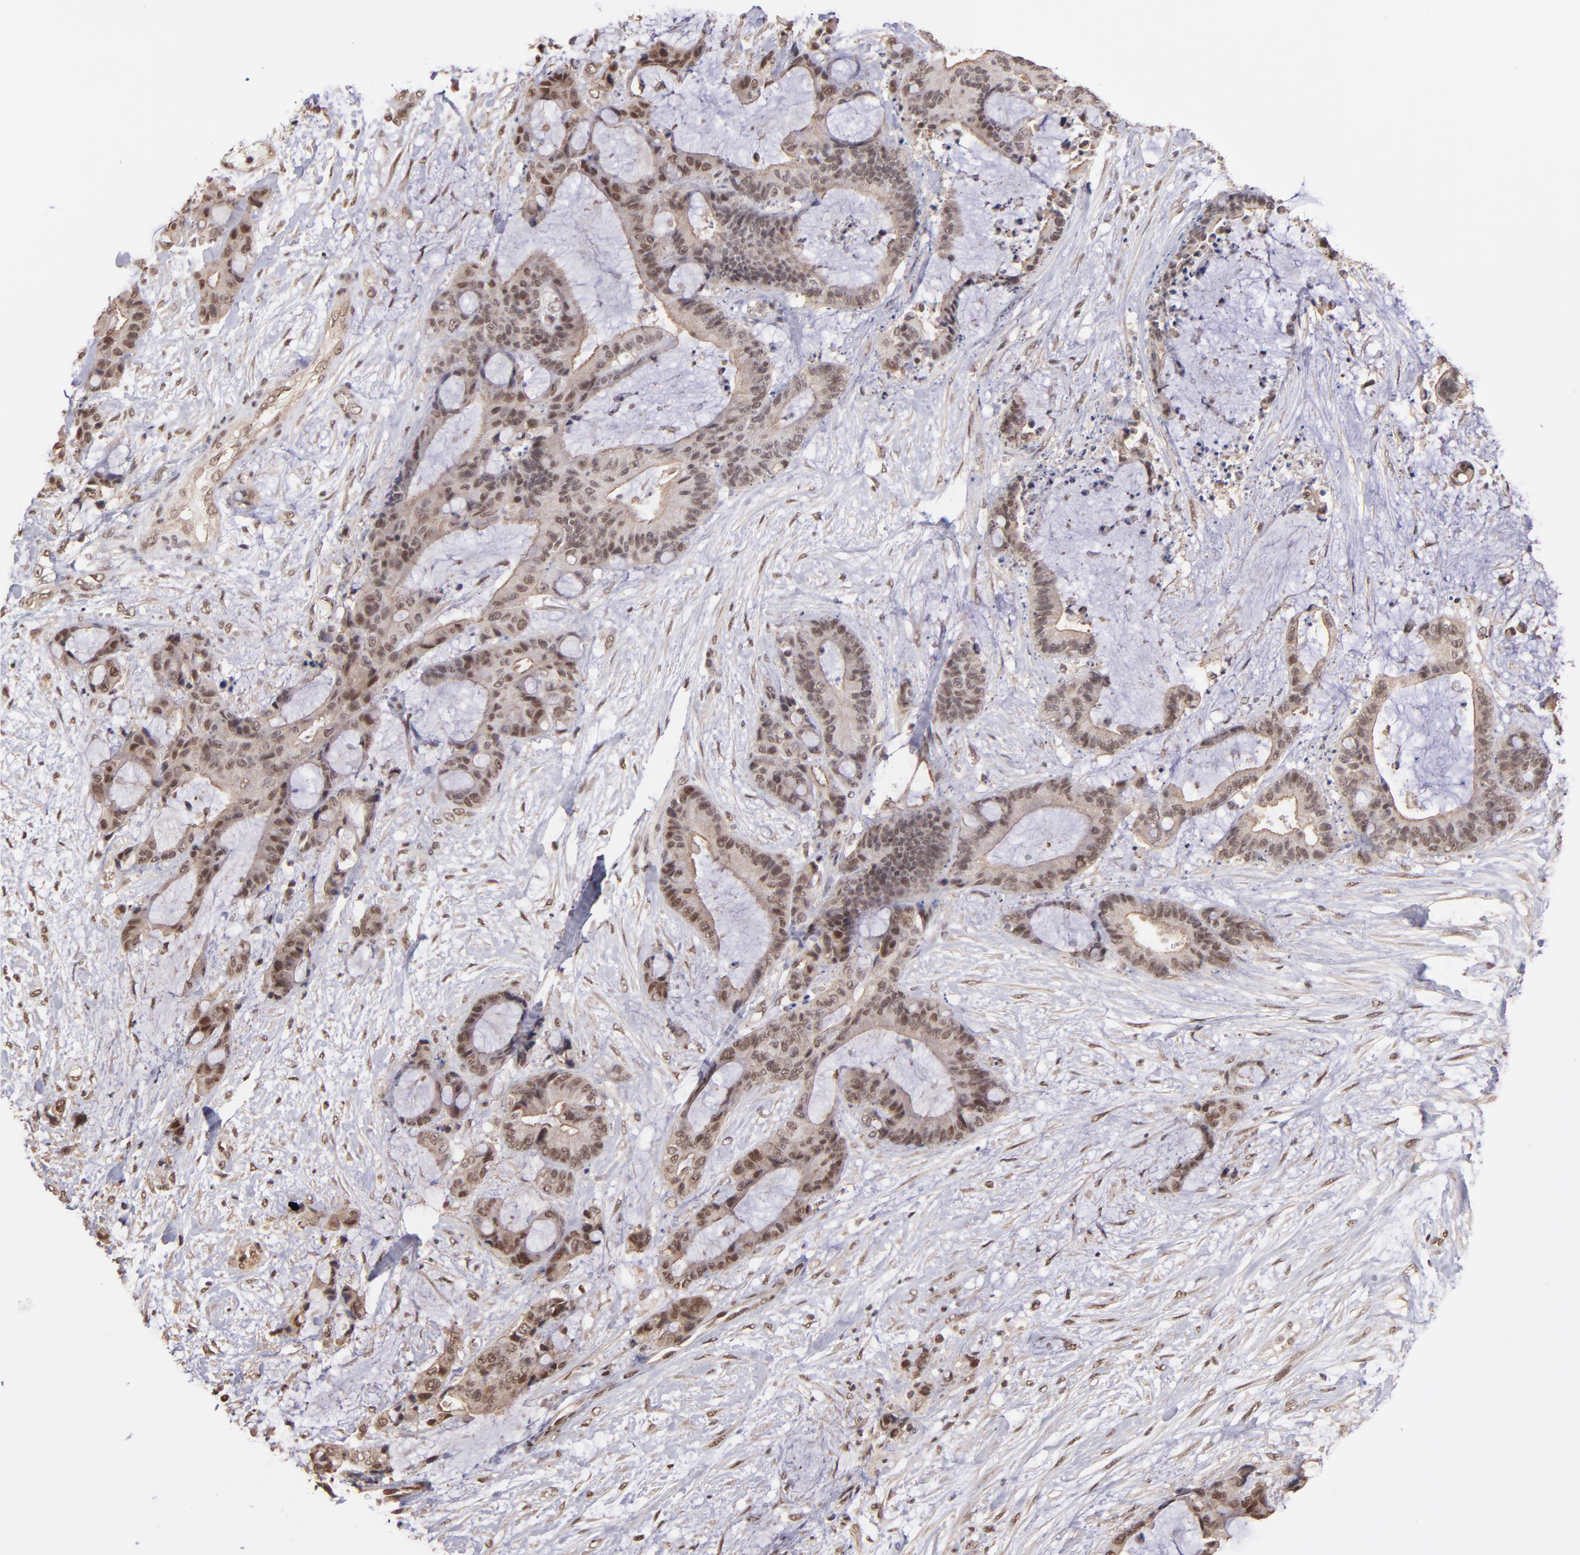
{"staining": {"intensity": "weak", "quantity": "25%-75%", "location": "cytoplasmic/membranous,nuclear"}, "tissue": "liver cancer", "cell_type": "Tumor cells", "image_type": "cancer", "snomed": [{"axis": "morphology", "description": "Cholangiocarcinoma"}, {"axis": "topography", "description": "Liver"}], "caption": "This is an image of IHC staining of liver cancer, which shows weak positivity in the cytoplasmic/membranous and nuclear of tumor cells.", "gene": "TERF2", "patient": {"sex": "female", "age": 73}}